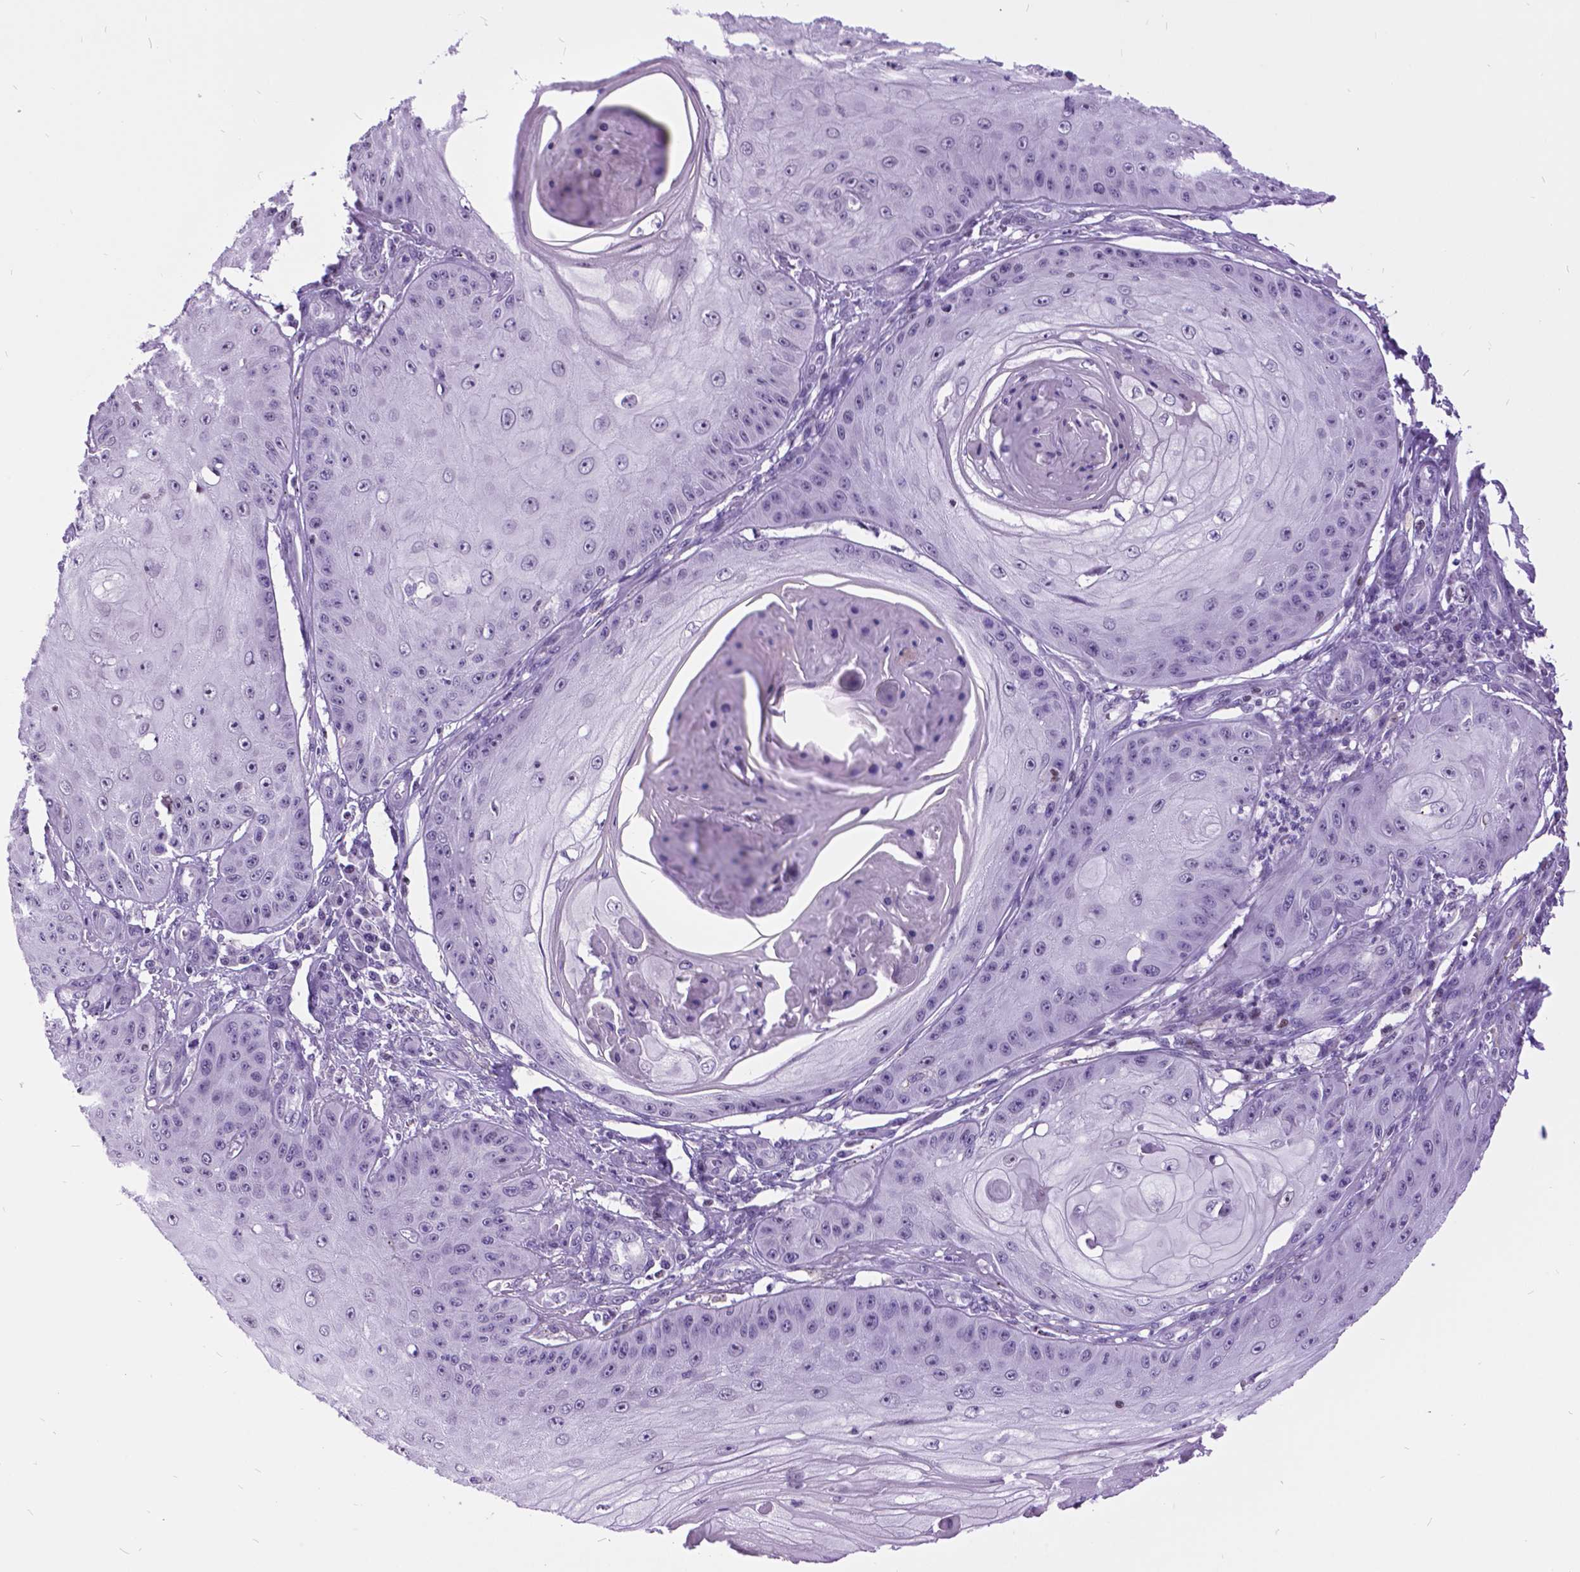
{"staining": {"intensity": "negative", "quantity": "none", "location": "none"}, "tissue": "skin cancer", "cell_type": "Tumor cells", "image_type": "cancer", "snomed": [{"axis": "morphology", "description": "Squamous cell carcinoma, NOS"}, {"axis": "topography", "description": "Skin"}], "caption": "The immunohistochemistry histopathology image has no significant expression in tumor cells of skin cancer (squamous cell carcinoma) tissue.", "gene": "DPF3", "patient": {"sex": "male", "age": 70}}